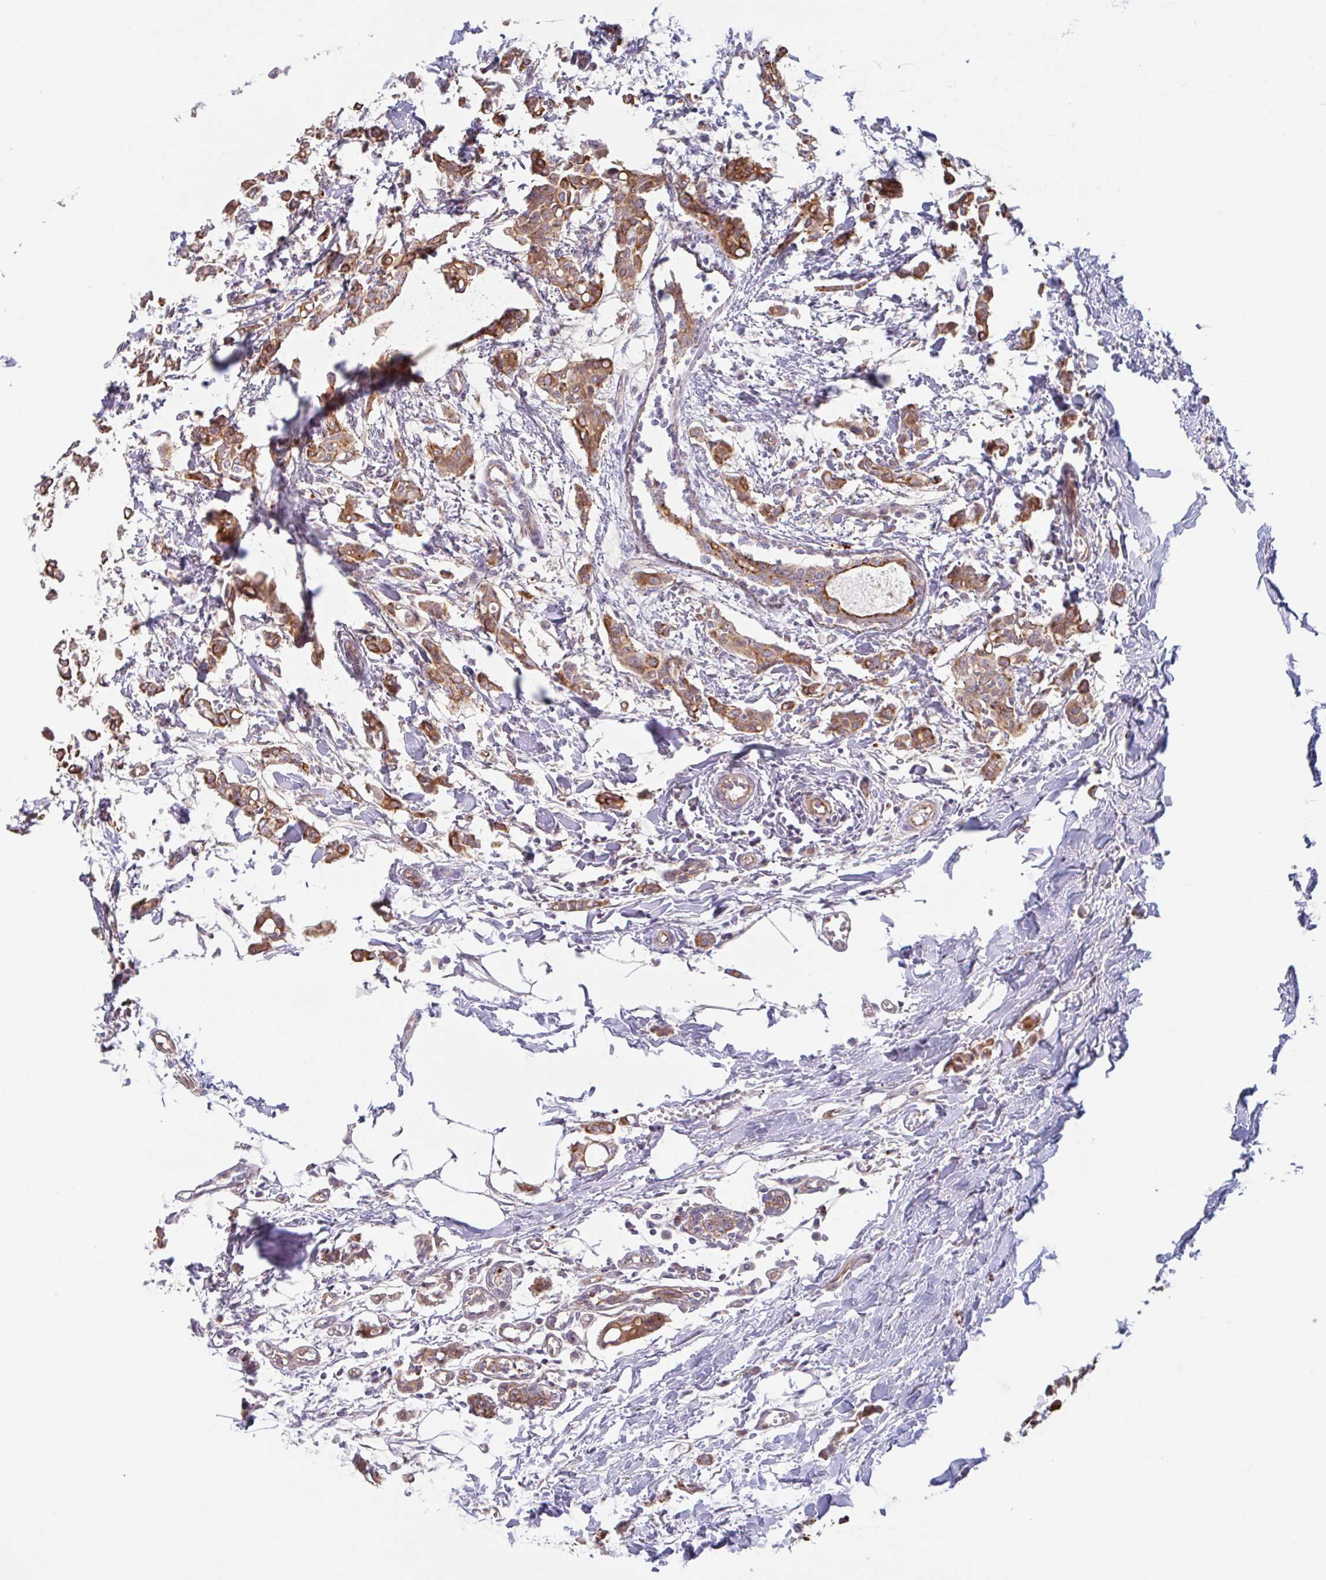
{"staining": {"intensity": "moderate", "quantity": ">75%", "location": "cytoplasmic/membranous"}, "tissue": "breast cancer", "cell_type": "Tumor cells", "image_type": "cancer", "snomed": [{"axis": "morphology", "description": "Duct carcinoma"}, {"axis": "topography", "description": "Breast"}], "caption": "Infiltrating ductal carcinoma (breast) stained with immunohistochemistry shows moderate cytoplasmic/membranous staining in about >75% of tumor cells. The protein is shown in brown color, while the nuclei are stained blue.", "gene": "LENG9", "patient": {"sex": "female", "age": 41}}